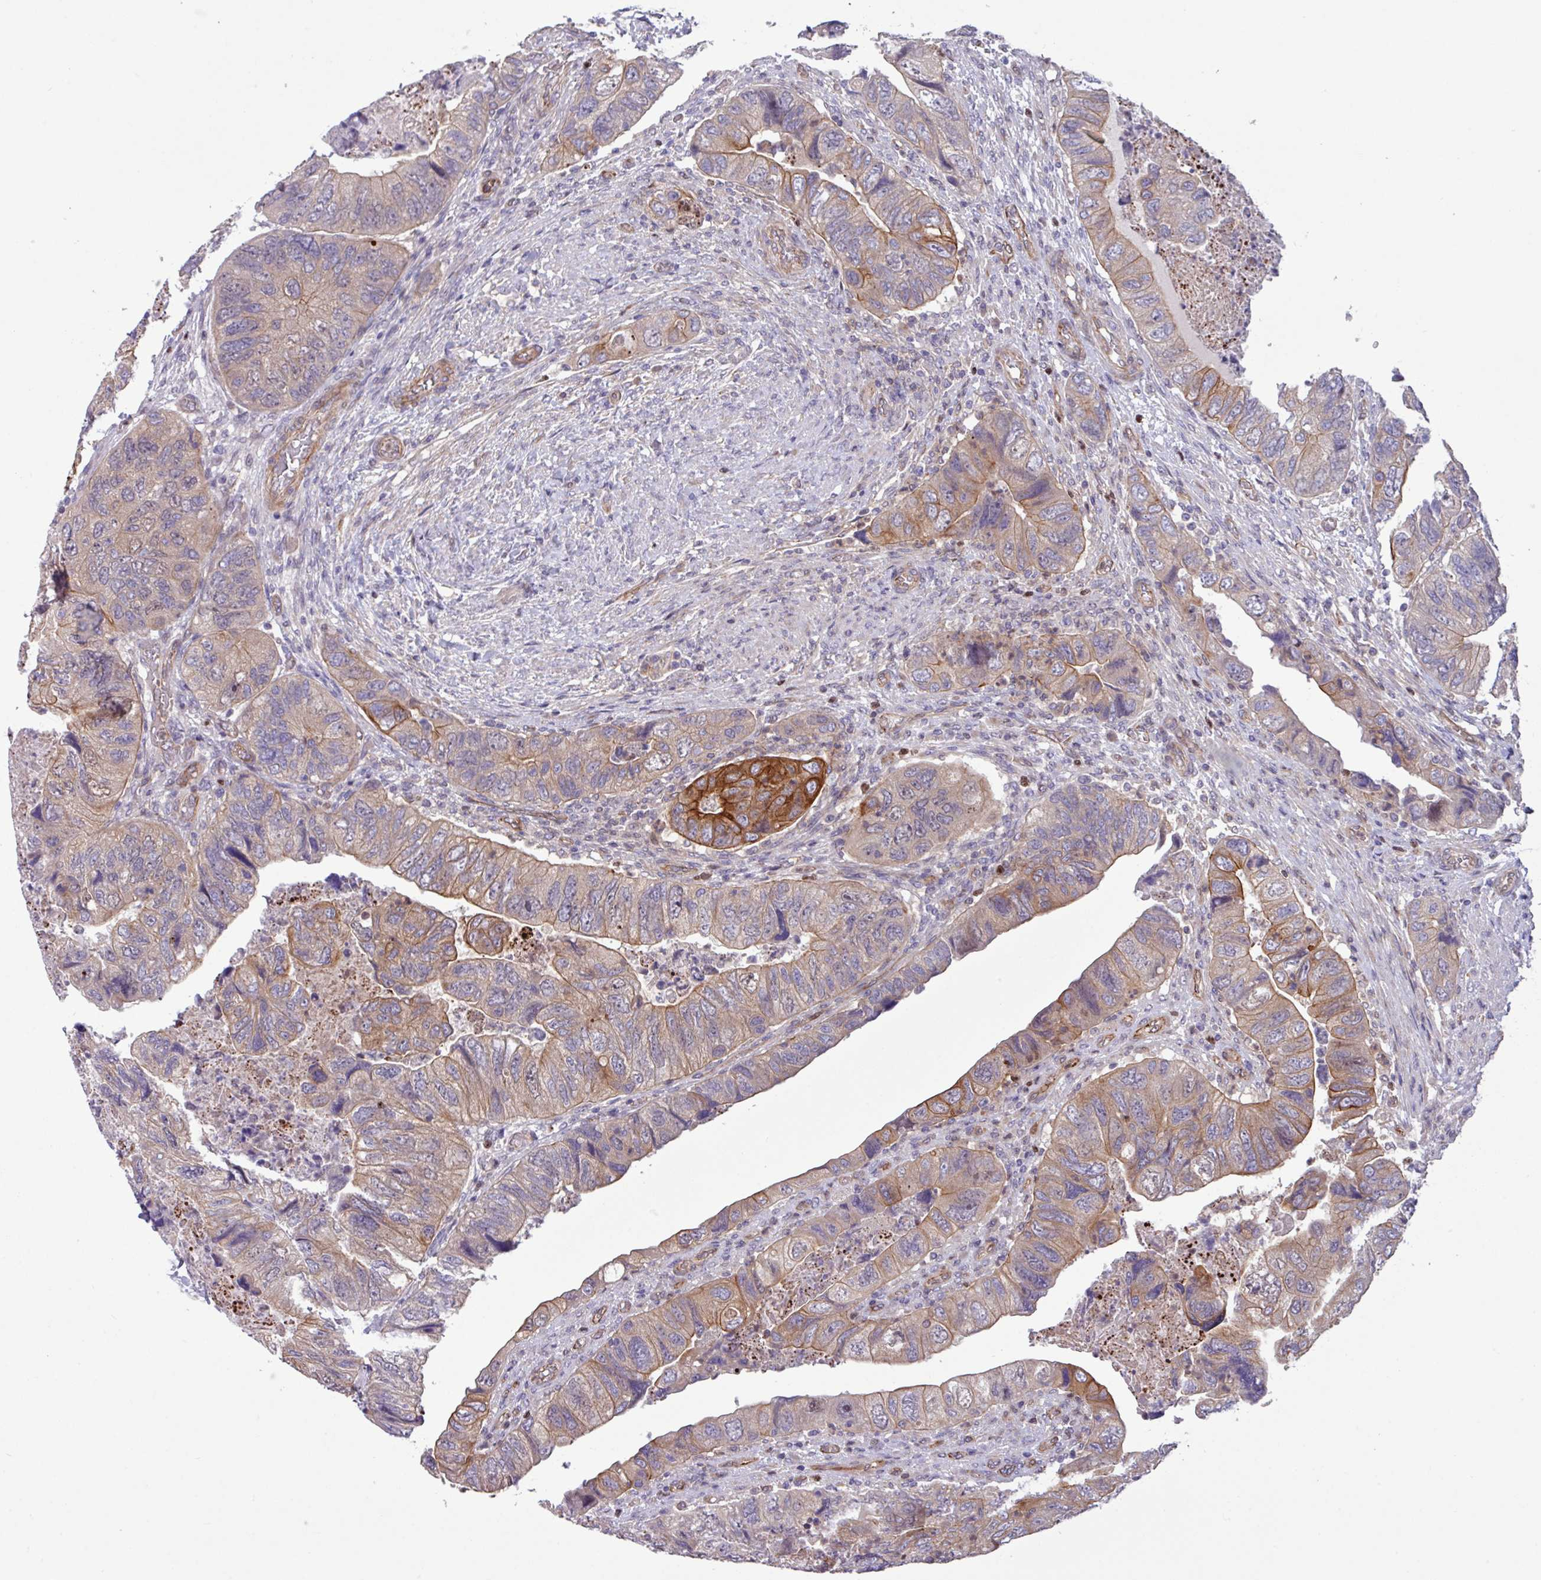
{"staining": {"intensity": "strong", "quantity": "<25%", "location": "cytoplasmic/membranous"}, "tissue": "colorectal cancer", "cell_type": "Tumor cells", "image_type": "cancer", "snomed": [{"axis": "morphology", "description": "Adenocarcinoma, NOS"}, {"axis": "topography", "description": "Rectum"}], "caption": "A histopathology image showing strong cytoplasmic/membranous positivity in about <25% of tumor cells in colorectal cancer (adenocarcinoma), as visualized by brown immunohistochemical staining.", "gene": "CNTRL", "patient": {"sex": "male", "age": 63}}